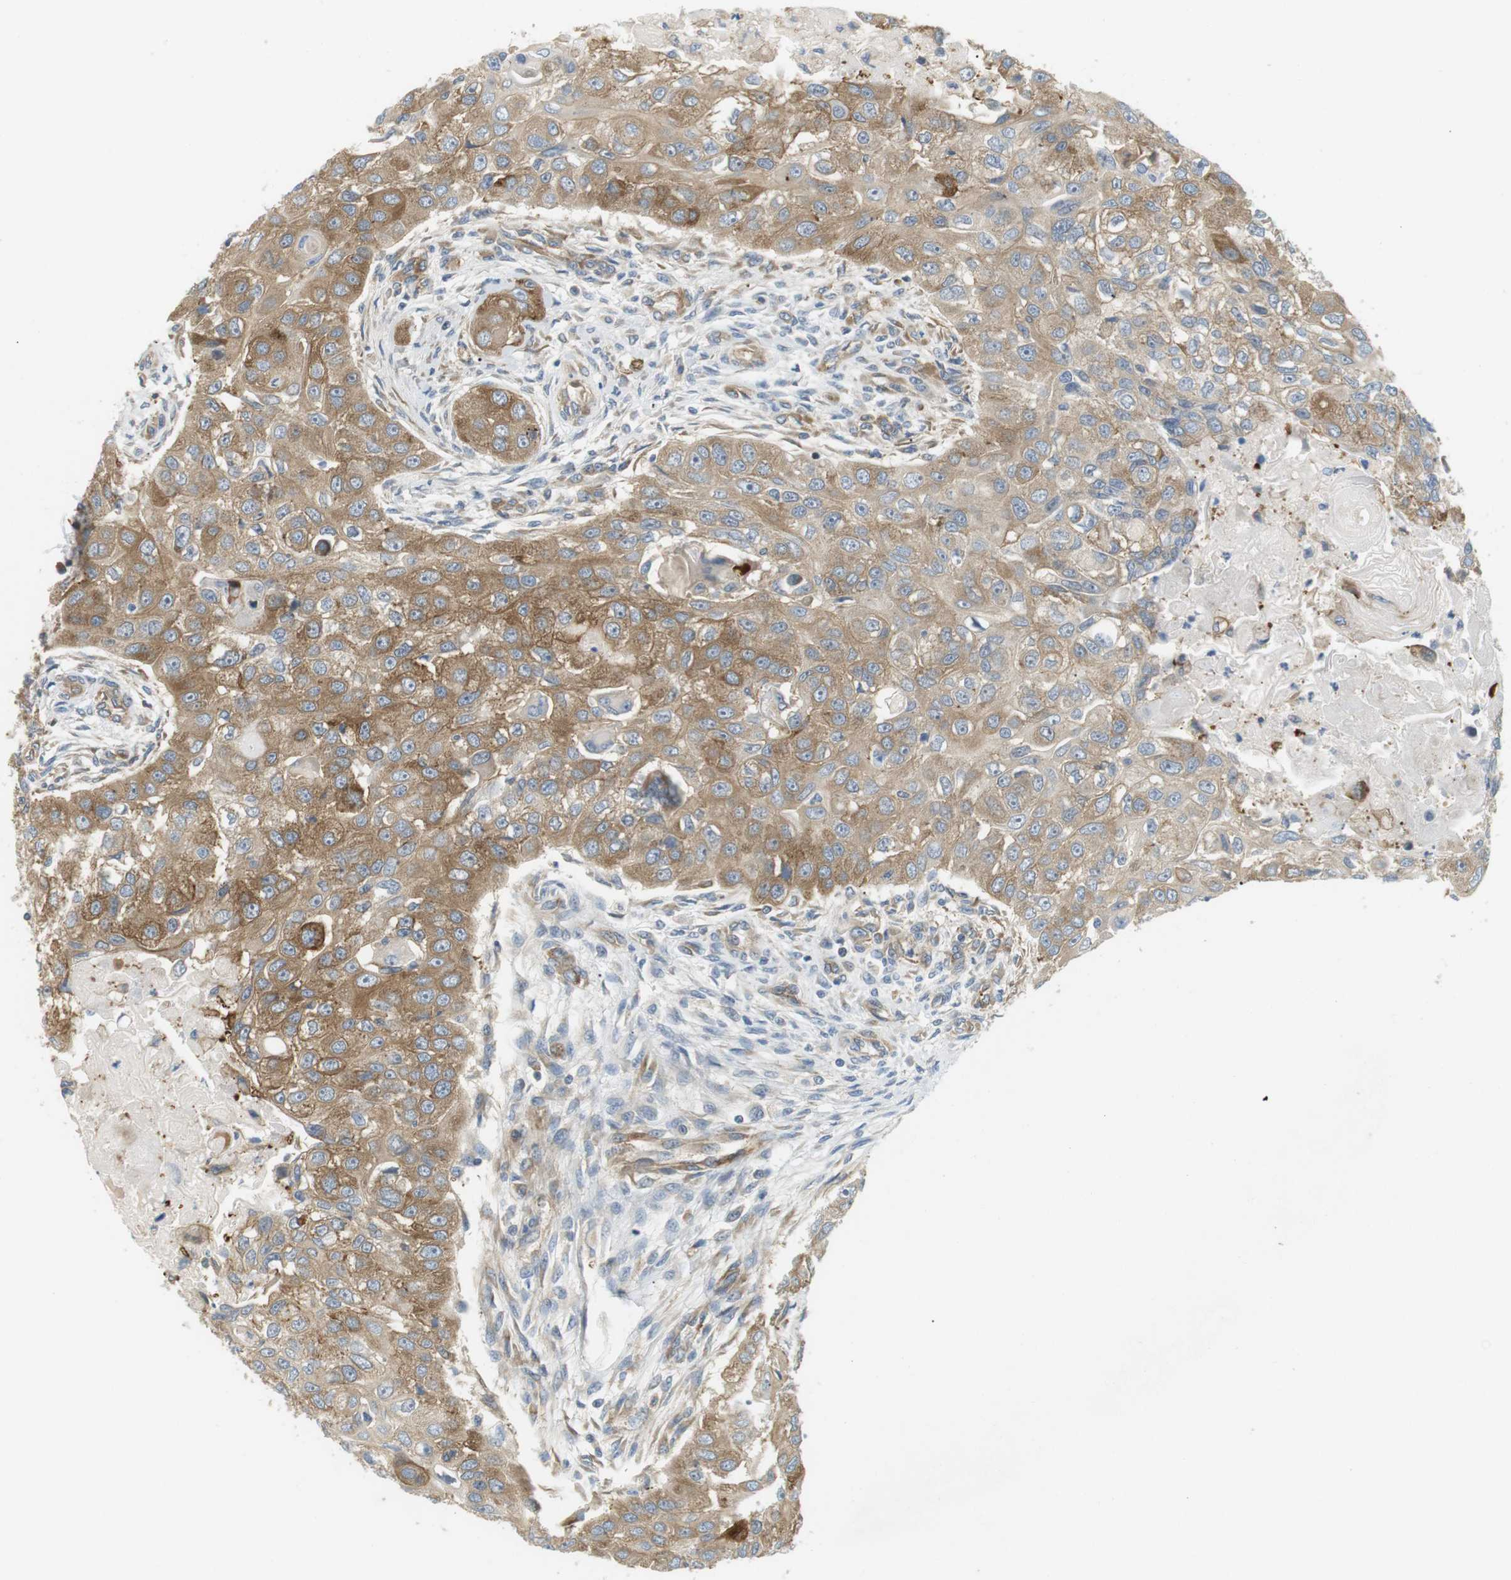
{"staining": {"intensity": "moderate", "quantity": ">75%", "location": "cytoplasmic/membranous"}, "tissue": "head and neck cancer", "cell_type": "Tumor cells", "image_type": "cancer", "snomed": [{"axis": "morphology", "description": "Normal tissue, NOS"}, {"axis": "morphology", "description": "Squamous cell carcinoma, NOS"}, {"axis": "topography", "description": "Skeletal muscle"}, {"axis": "topography", "description": "Head-Neck"}], "caption": "Immunohistochemical staining of human head and neck cancer (squamous cell carcinoma) shows moderate cytoplasmic/membranous protein positivity in approximately >75% of tumor cells. (Brightfield microscopy of DAB IHC at high magnification).", "gene": "TMEM200A", "patient": {"sex": "male", "age": 51}}